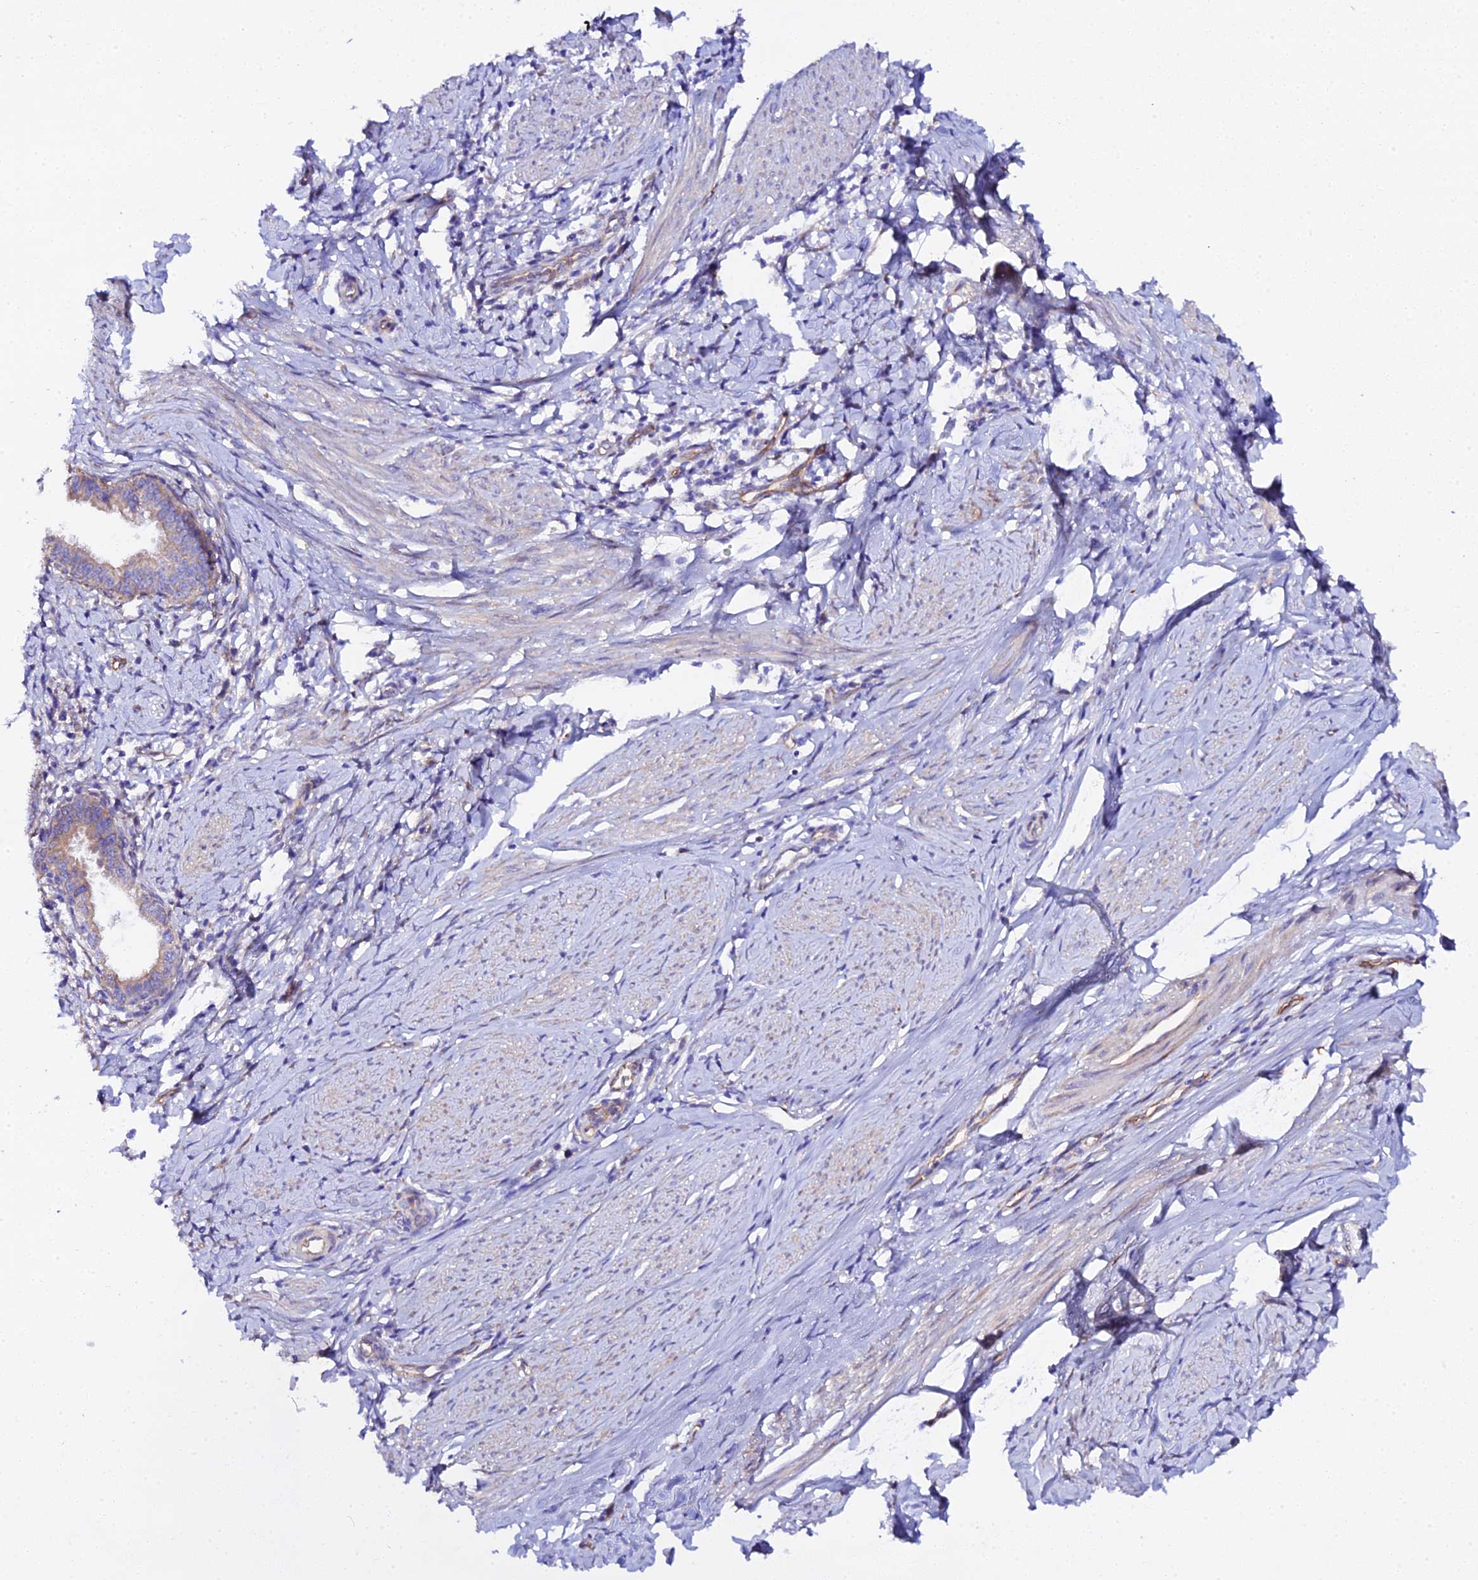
{"staining": {"intensity": "weak", "quantity": "25%-75%", "location": "cytoplasmic/membranous"}, "tissue": "cervical cancer", "cell_type": "Tumor cells", "image_type": "cancer", "snomed": [{"axis": "morphology", "description": "Adenocarcinoma, NOS"}, {"axis": "topography", "description": "Cervix"}], "caption": "Protein staining displays weak cytoplasmic/membranous staining in approximately 25%-75% of tumor cells in cervical adenocarcinoma. The protein of interest is stained brown, and the nuclei are stained in blue (DAB IHC with brightfield microscopy, high magnification).", "gene": "CFAP45", "patient": {"sex": "female", "age": 36}}